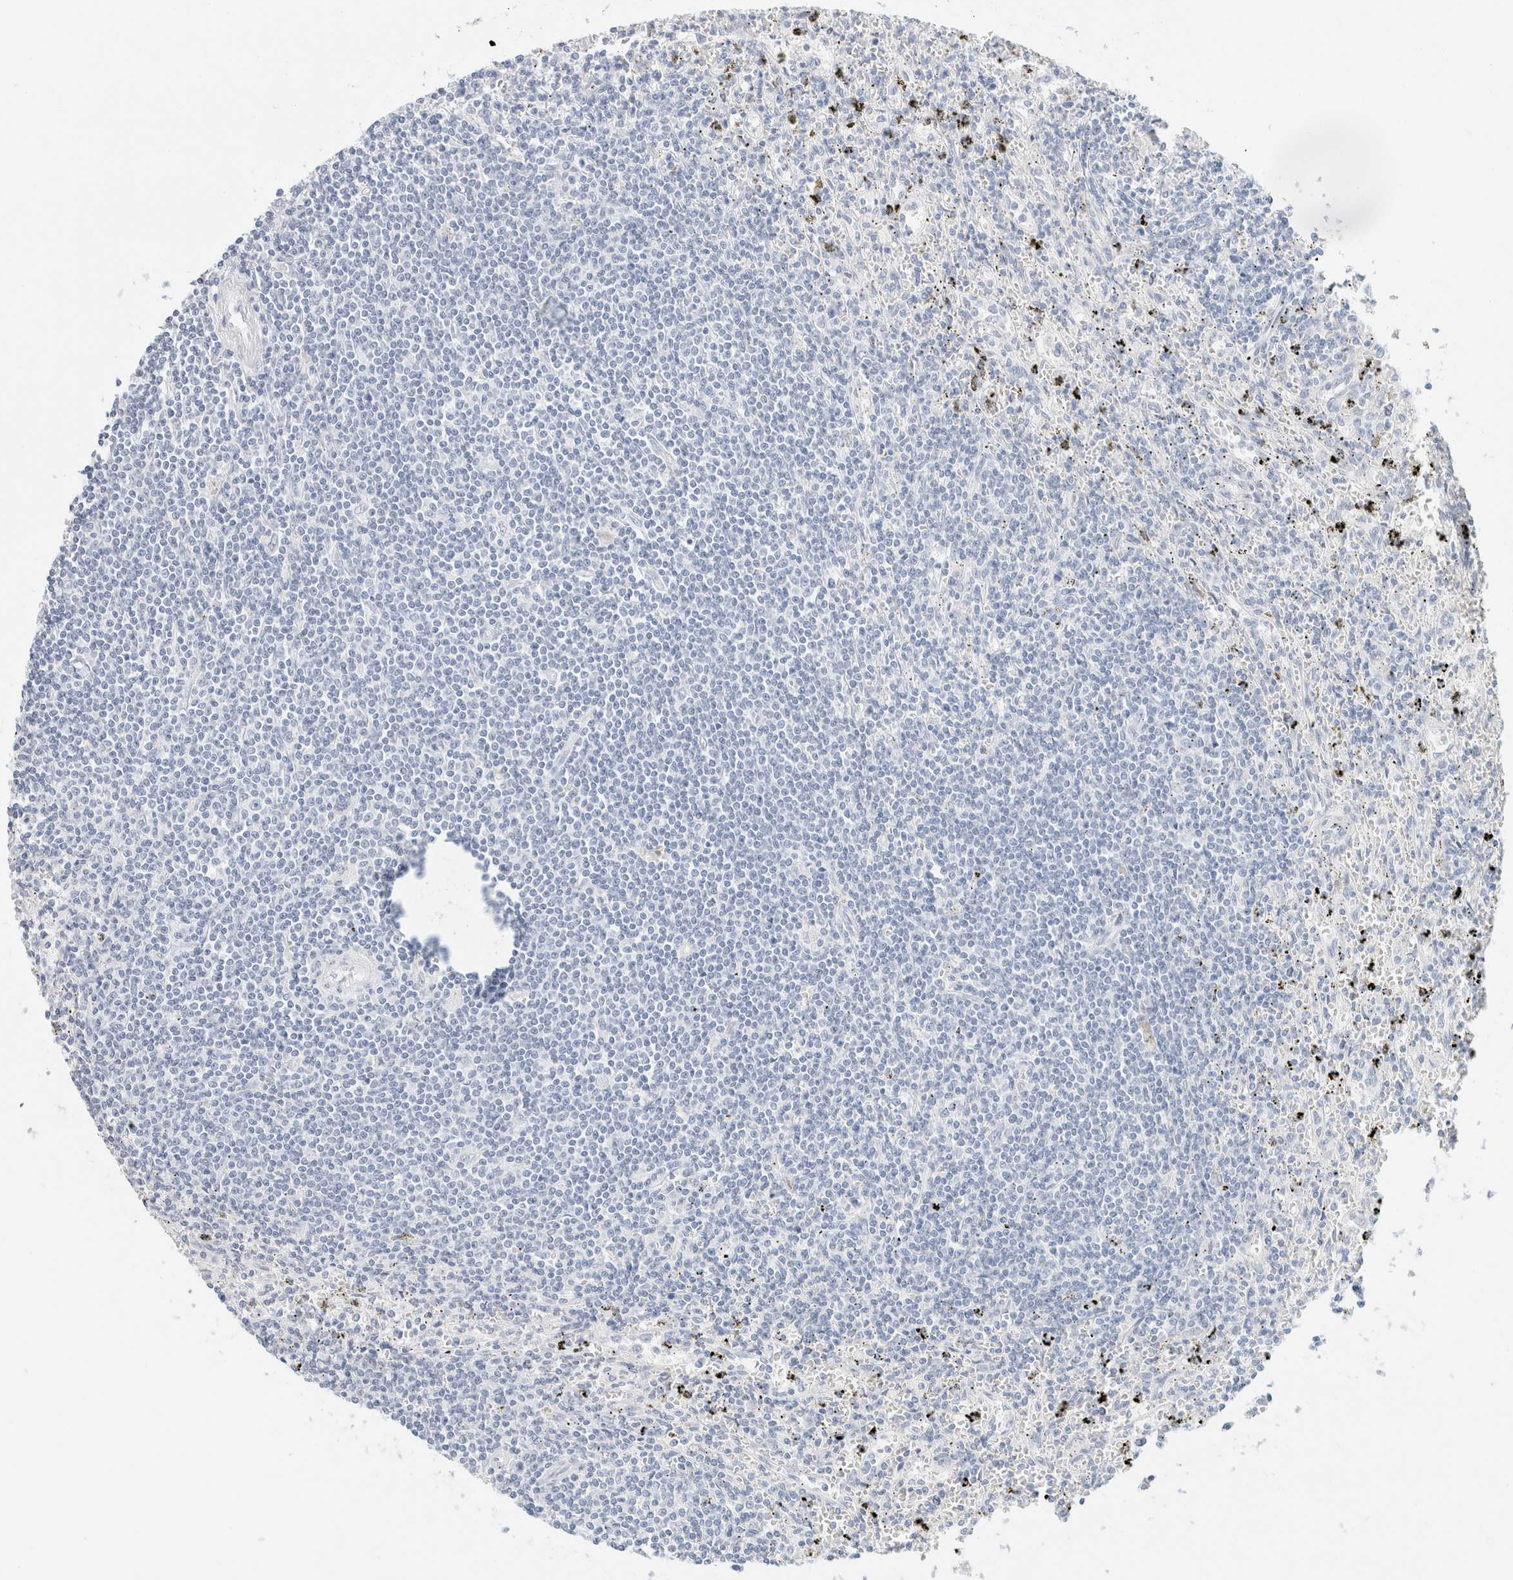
{"staining": {"intensity": "negative", "quantity": "none", "location": "none"}, "tissue": "lymphoma", "cell_type": "Tumor cells", "image_type": "cancer", "snomed": [{"axis": "morphology", "description": "Malignant lymphoma, non-Hodgkin's type, Low grade"}, {"axis": "topography", "description": "Spleen"}], "caption": "Lymphoma was stained to show a protein in brown. There is no significant staining in tumor cells.", "gene": "KRT20", "patient": {"sex": "male", "age": 76}}